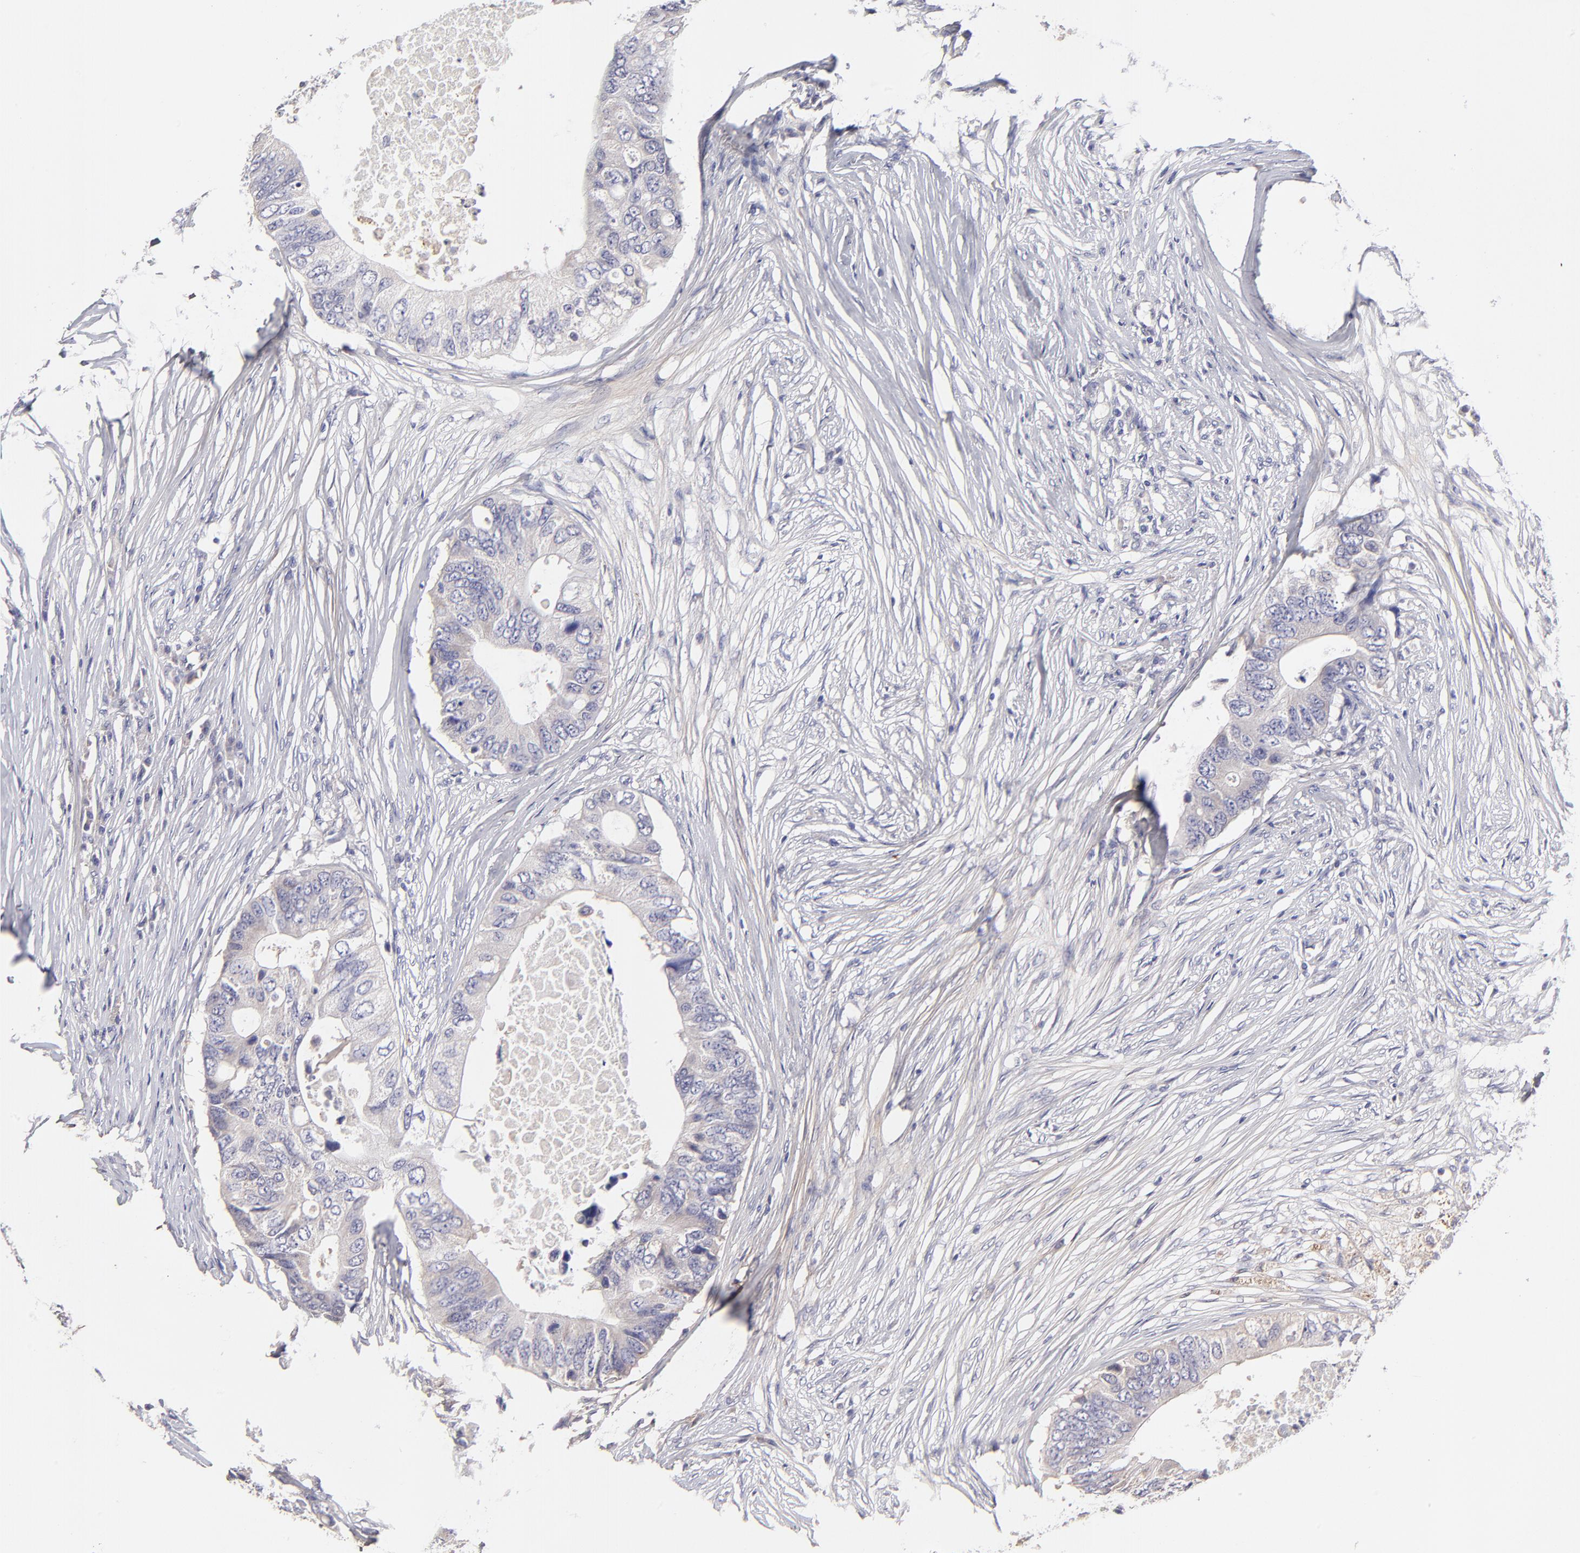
{"staining": {"intensity": "negative", "quantity": "none", "location": "none"}, "tissue": "colorectal cancer", "cell_type": "Tumor cells", "image_type": "cancer", "snomed": [{"axis": "morphology", "description": "Adenocarcinoma, NOS"}, {"axis": "topography", "description": "Colon"}], "caption": "Colorectal cancer was stained to show a protein in brown. There is no significant positivity in tumor cells. Nuclei are stained in blue.", "gene": "BTG2", "patient": {"sex": "male", "age": 71}}